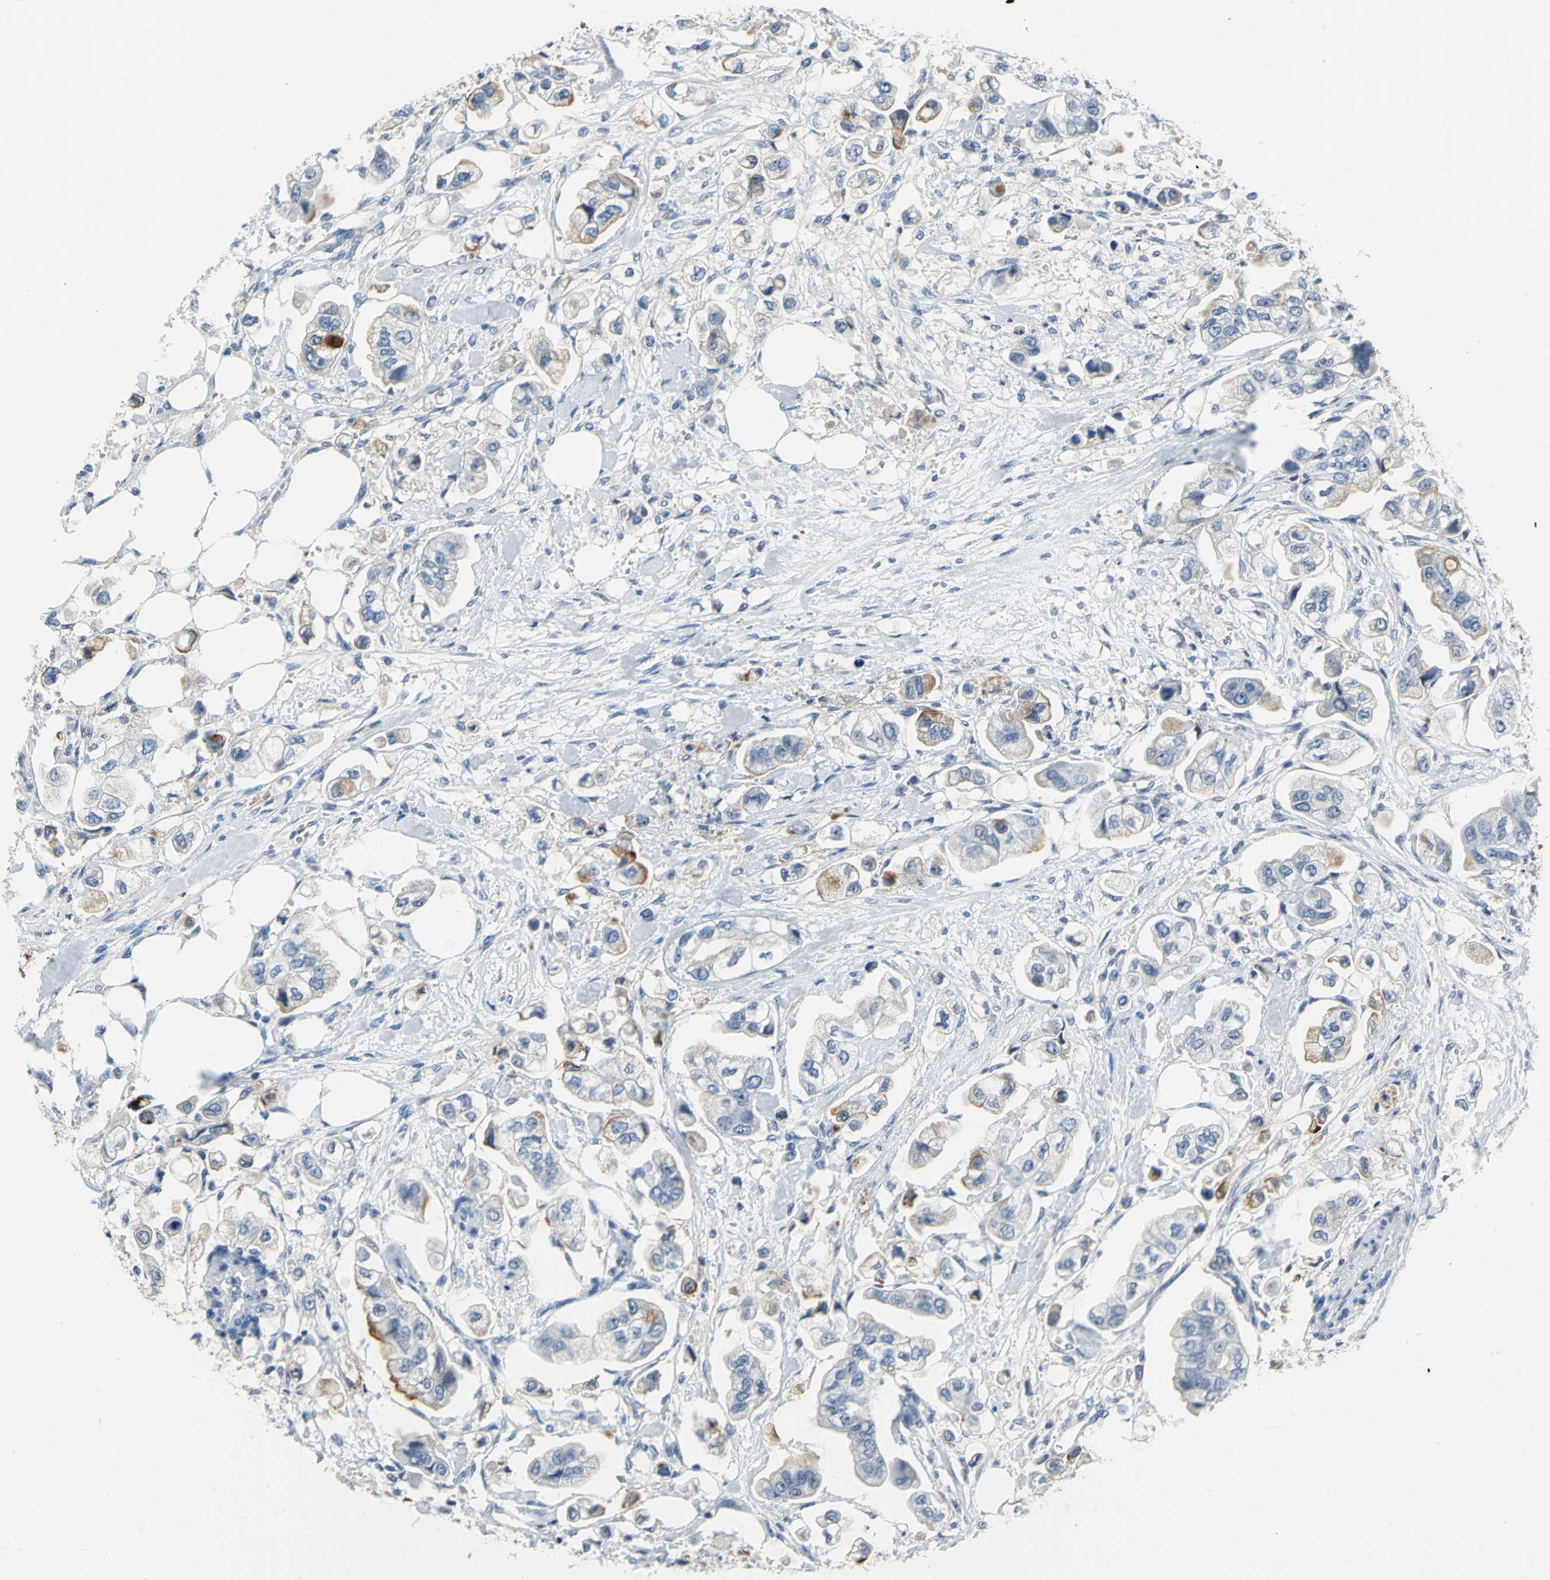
{"staining": {"intensity": "moderate", "quantity": "<25%", "location": "cytoplasmic/membranous"}, "tissue": "stomach cancer", "cell_type": "Tumor cells", "image_type": "cancer", "snomed": [{"axis": "morphology", "description": "Adenocarcinoma, NOS"}, {"axis": "topography", "description": "Stomach"}], "caption": "Stomach cancer was stained to show a protein in brown. There is low levels of moderate cytoplasmic/membranous expression in approximately <25% of tumor cells. (DAB = brown stain, brightfield microscopy at high magnification).", "gene": "MUC4", "patient": {"sex": "male", "age": 62}}